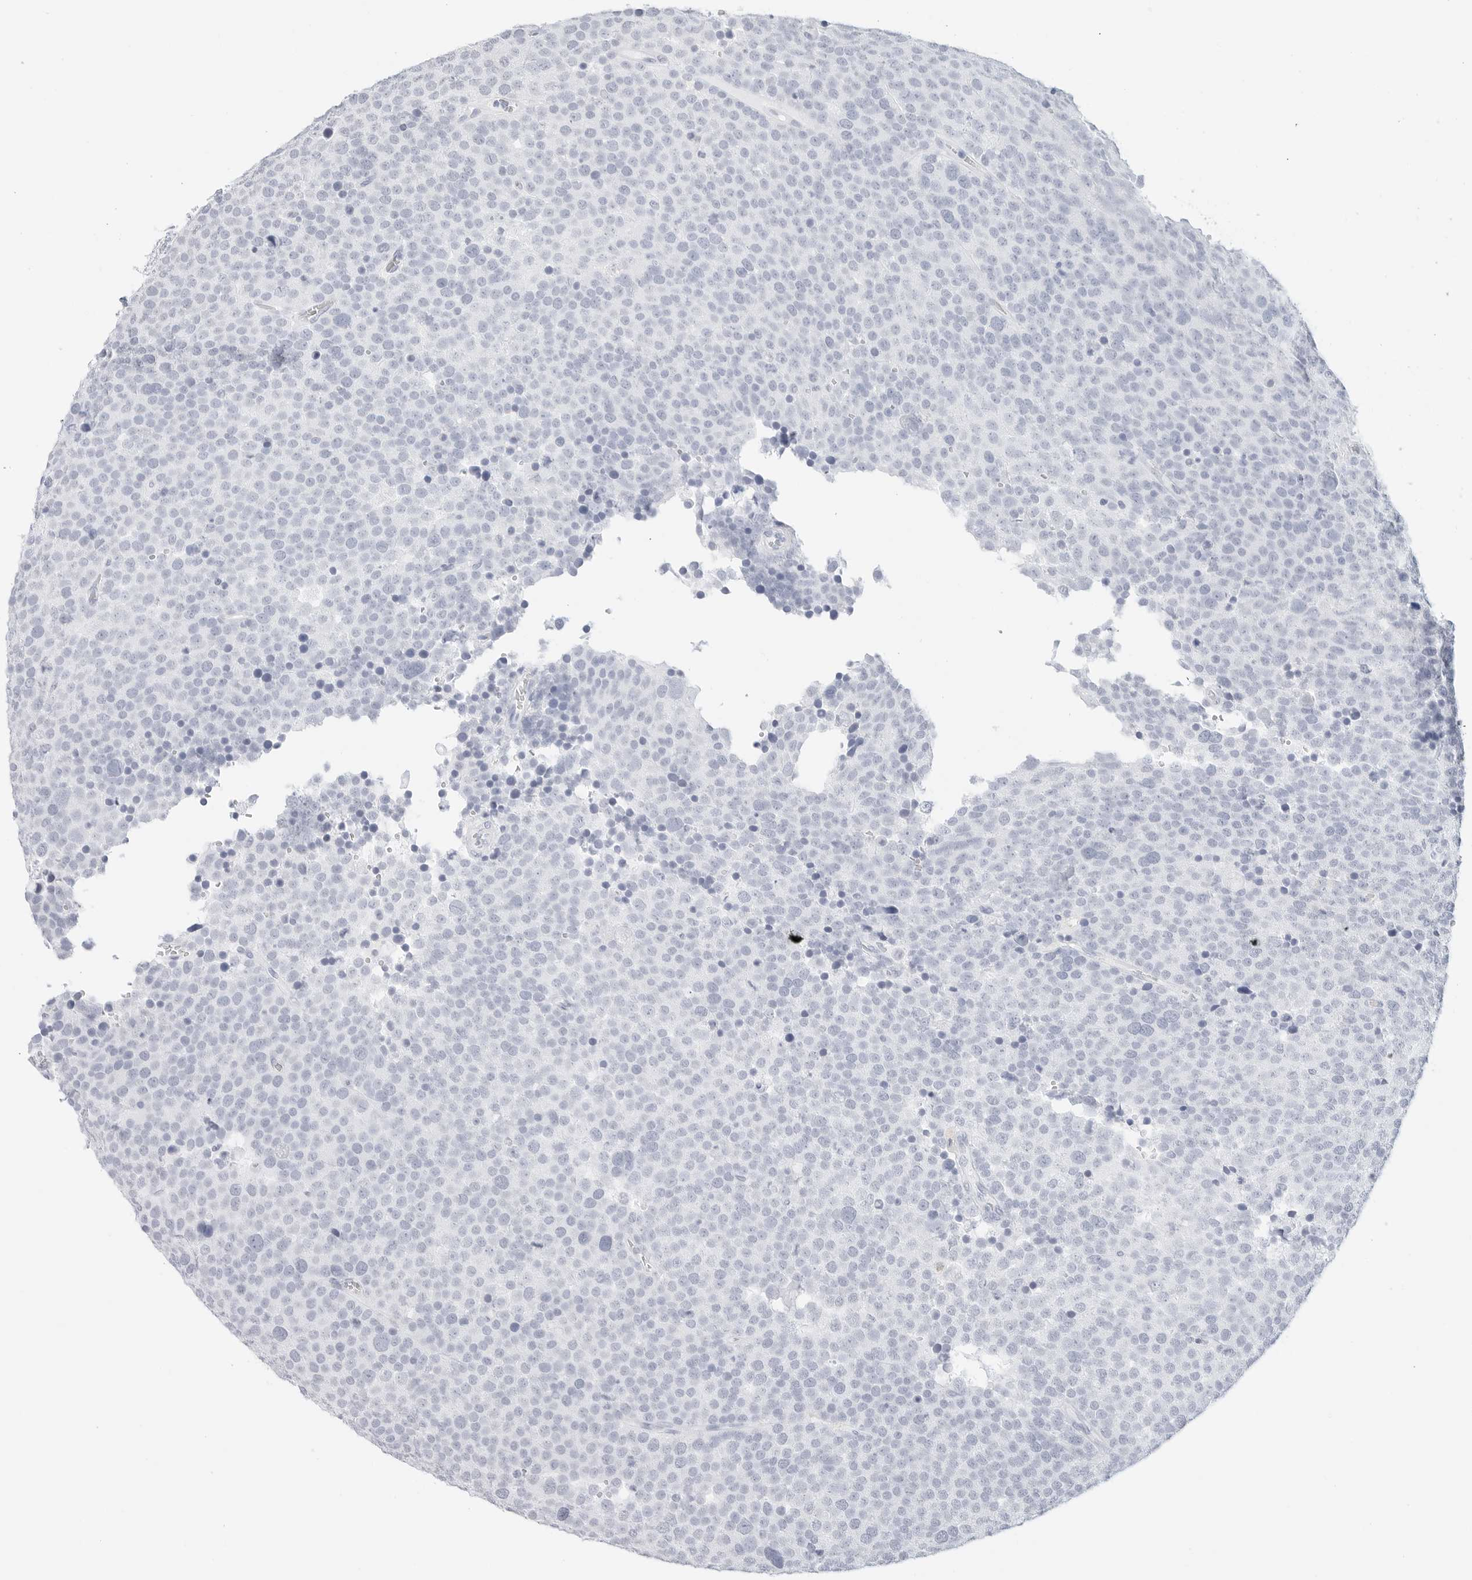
{"staining": {"intensity": "negative", "quantity": "none", "location": "none"}, "tissue": "testis cancer", "cell_type": "Tumor cells", "image_type": "cancer", "snomed": [{"axis": "morphology", "description": "Seminoma, NOS"}, {"axis": "topography", "description": "Testis"}], "caption": "Tumor cells are negative for protein expression in human testis seminoma.", "gene": "TFF2", "patient": {"sex": "male", "age": 71}}